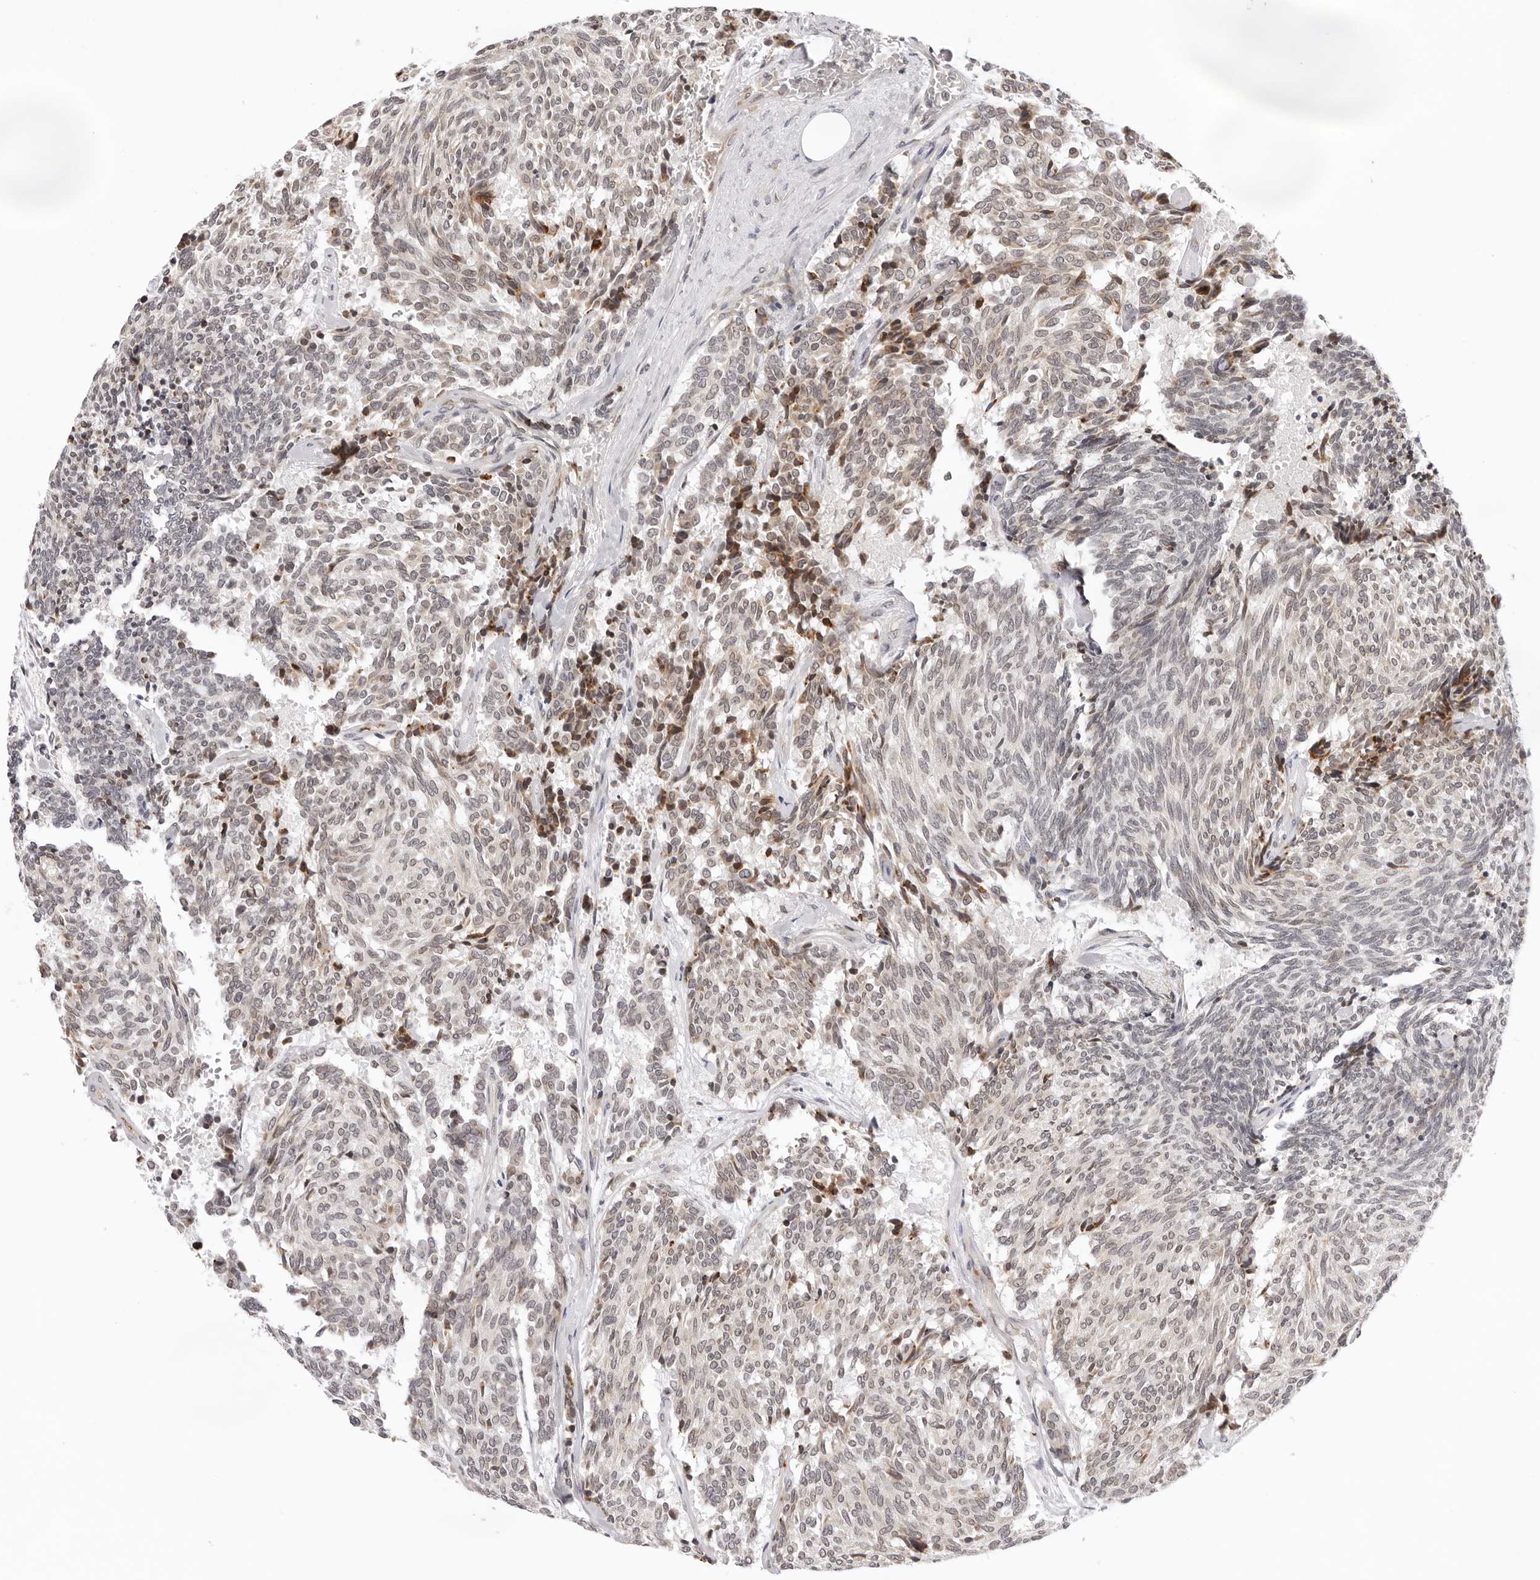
{"staining": {"intensity": "moderate", "quantity": "<25%", "location": "cytoplasmic/membranous"}, "tissue": "carcinoid", "cell_type": "Tumor cells", "image_type": "cancer", "snomed": [{"axis": "morphology", "description": "Carcinoid, malignant, NOS"}, {"axis": "topography", "description": "Pancreas"}], "caption": "Carcinoid tissue demonstrates moderate cytoplasmic/membranous positivity in about <25% of tumor cells, visualized by immunohistochemistry. (IHC, brightfield microscopy, high magnification).", "gene": "IL17RA", "patient": {"sex": "female", "age": 54}}